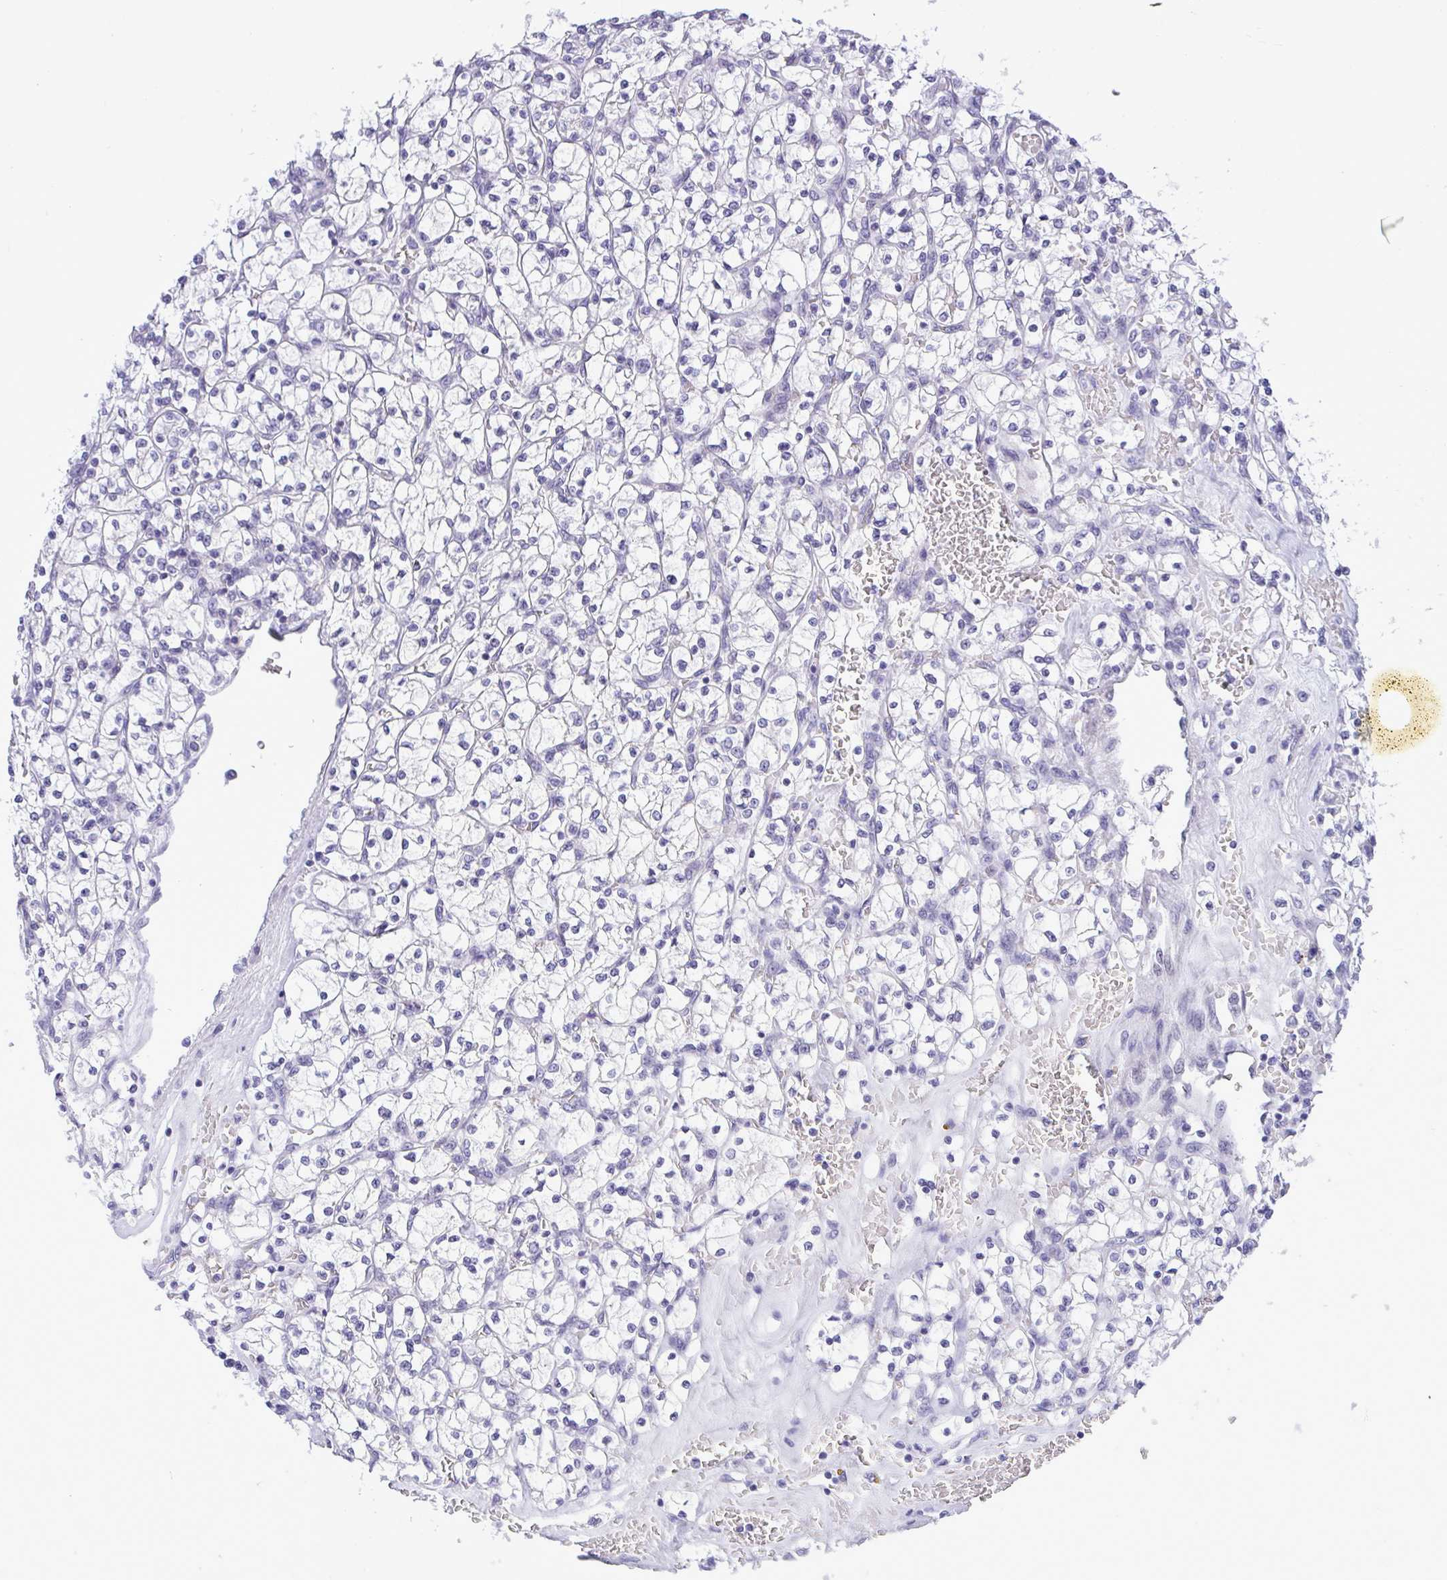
{"staining": {"intensity": "negative", "quantity": "none", "location": "none"}, "tissue": "renal cancer", "cell_type": "Tumor cells", "image_type": "cancer", "snomed": [{"axis": "morphology", "description": "Adenocarcinoma, NOS"}, {"axis": "topography", "description": "Kidney"}], "caption": "Histopathology image shows no protein positivity in tumor cells of adenocarcinoma (renal) tissue. The staining was performed using DAB (3,3'-diaminobenzidine) to visualize the protein expression in brown, while the nuclei were stained in blue with hematoxylin (Magnification: 20x).", "gene": "TEAD4", "patient": {"sex": "female", "age": 64}}